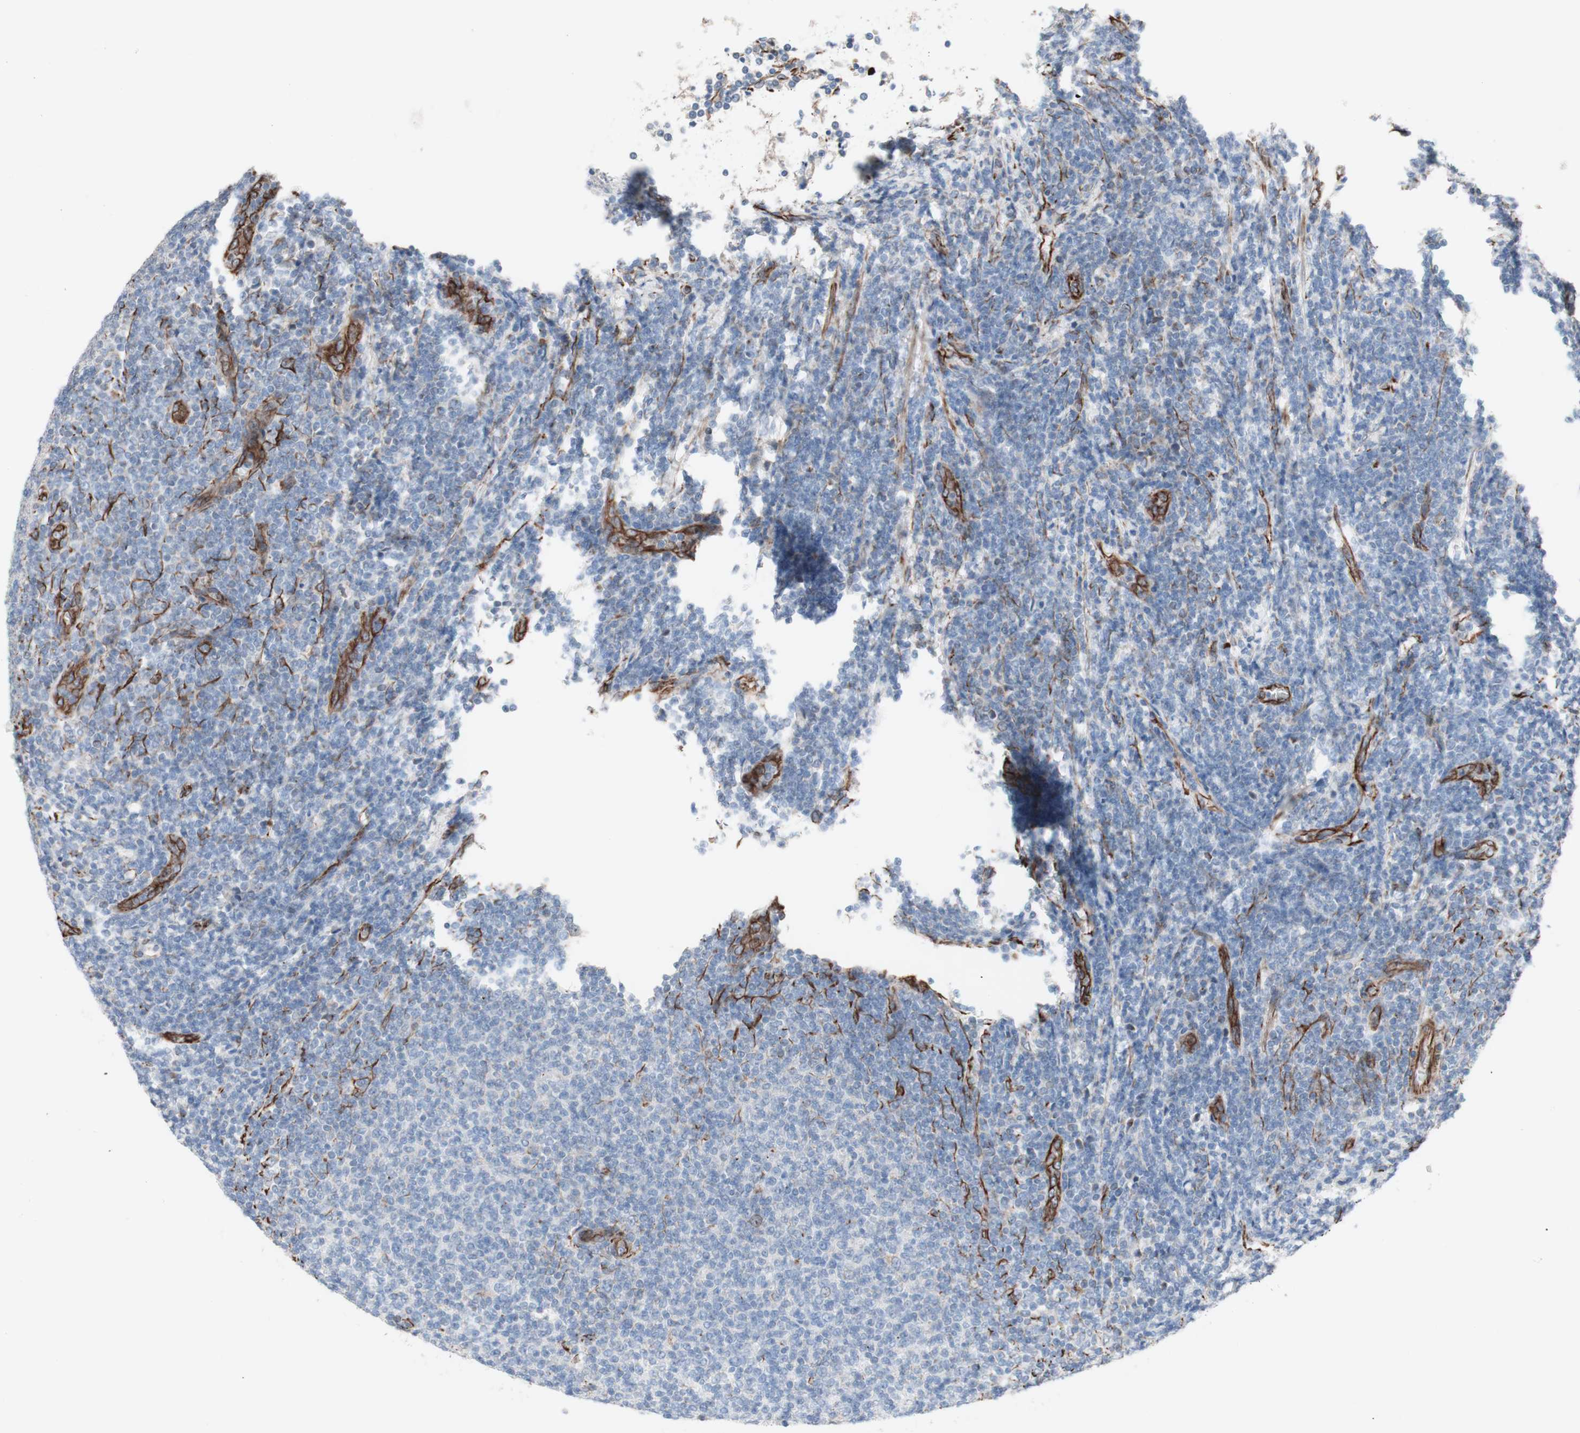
{"staining": {"intensity": "negative", "quantity": "none", "location": "none"}, "tissue": "lymphoma", "cell_type": "Tumor cells", "image_type": "cancer", "snomed": [{"axis": "morphology", "description": "Malignant lymphoma, non-Hodgkin's type, Low grade"}, {"axis": "topography", "description": "Lymph node"}], "caption": "The histopathology image displays no significant staining in tumor cells of lymphoma. (Immunohistochemistry, brightfield microscopy, high magnification).", "gene": "AGPAT5", "patient": {"sex": "male", "age": 66}}